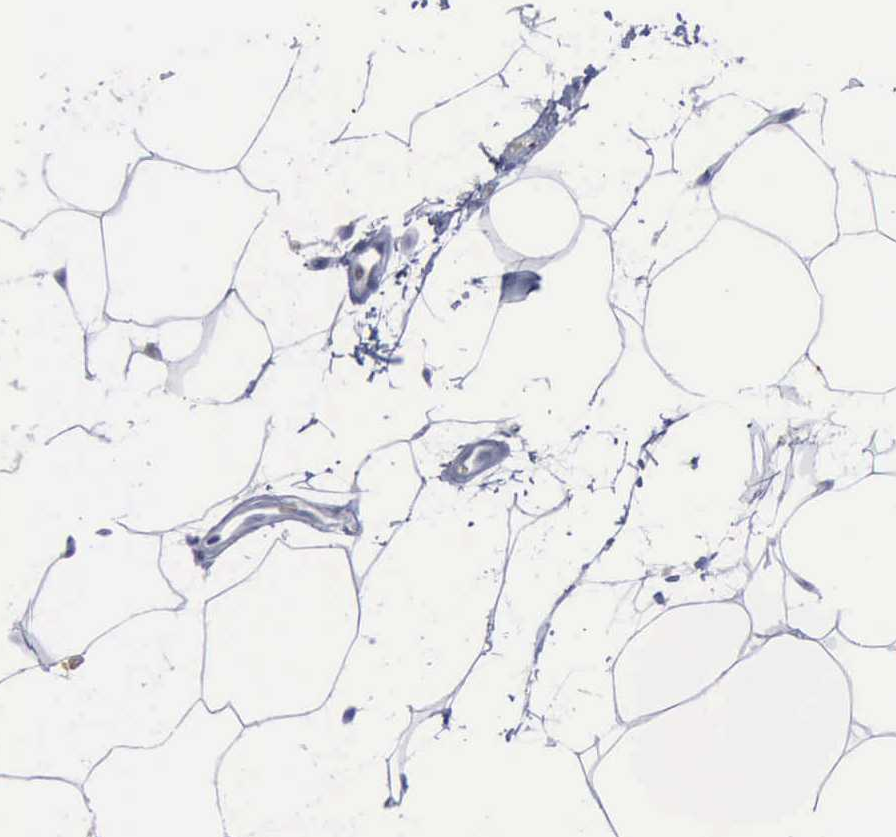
{"staining": {"intensity": "negative", "quantity": "none", "location": "none"}, "tissue": "adipose tissue", "cell_type": "Adipocytes", "image_type": "normal", "snomed": [{"axis": "morphology", "description": "Normal tissue, NOS"}, {"axis": "morphology", "description": "Duct carcinoma"}, {"axis": "topography", "description": "Breast"}, {"axis": "topography", "description": "Adipose tissue"}], "caption": "The immunohistochemistry (IHC) histopathology image has no significant positivity in adipocytes of adipose tissue. Nuclei are stained in blue.", "gene": "TGFB1", "patient": {"sex": "female", "age": 37}}